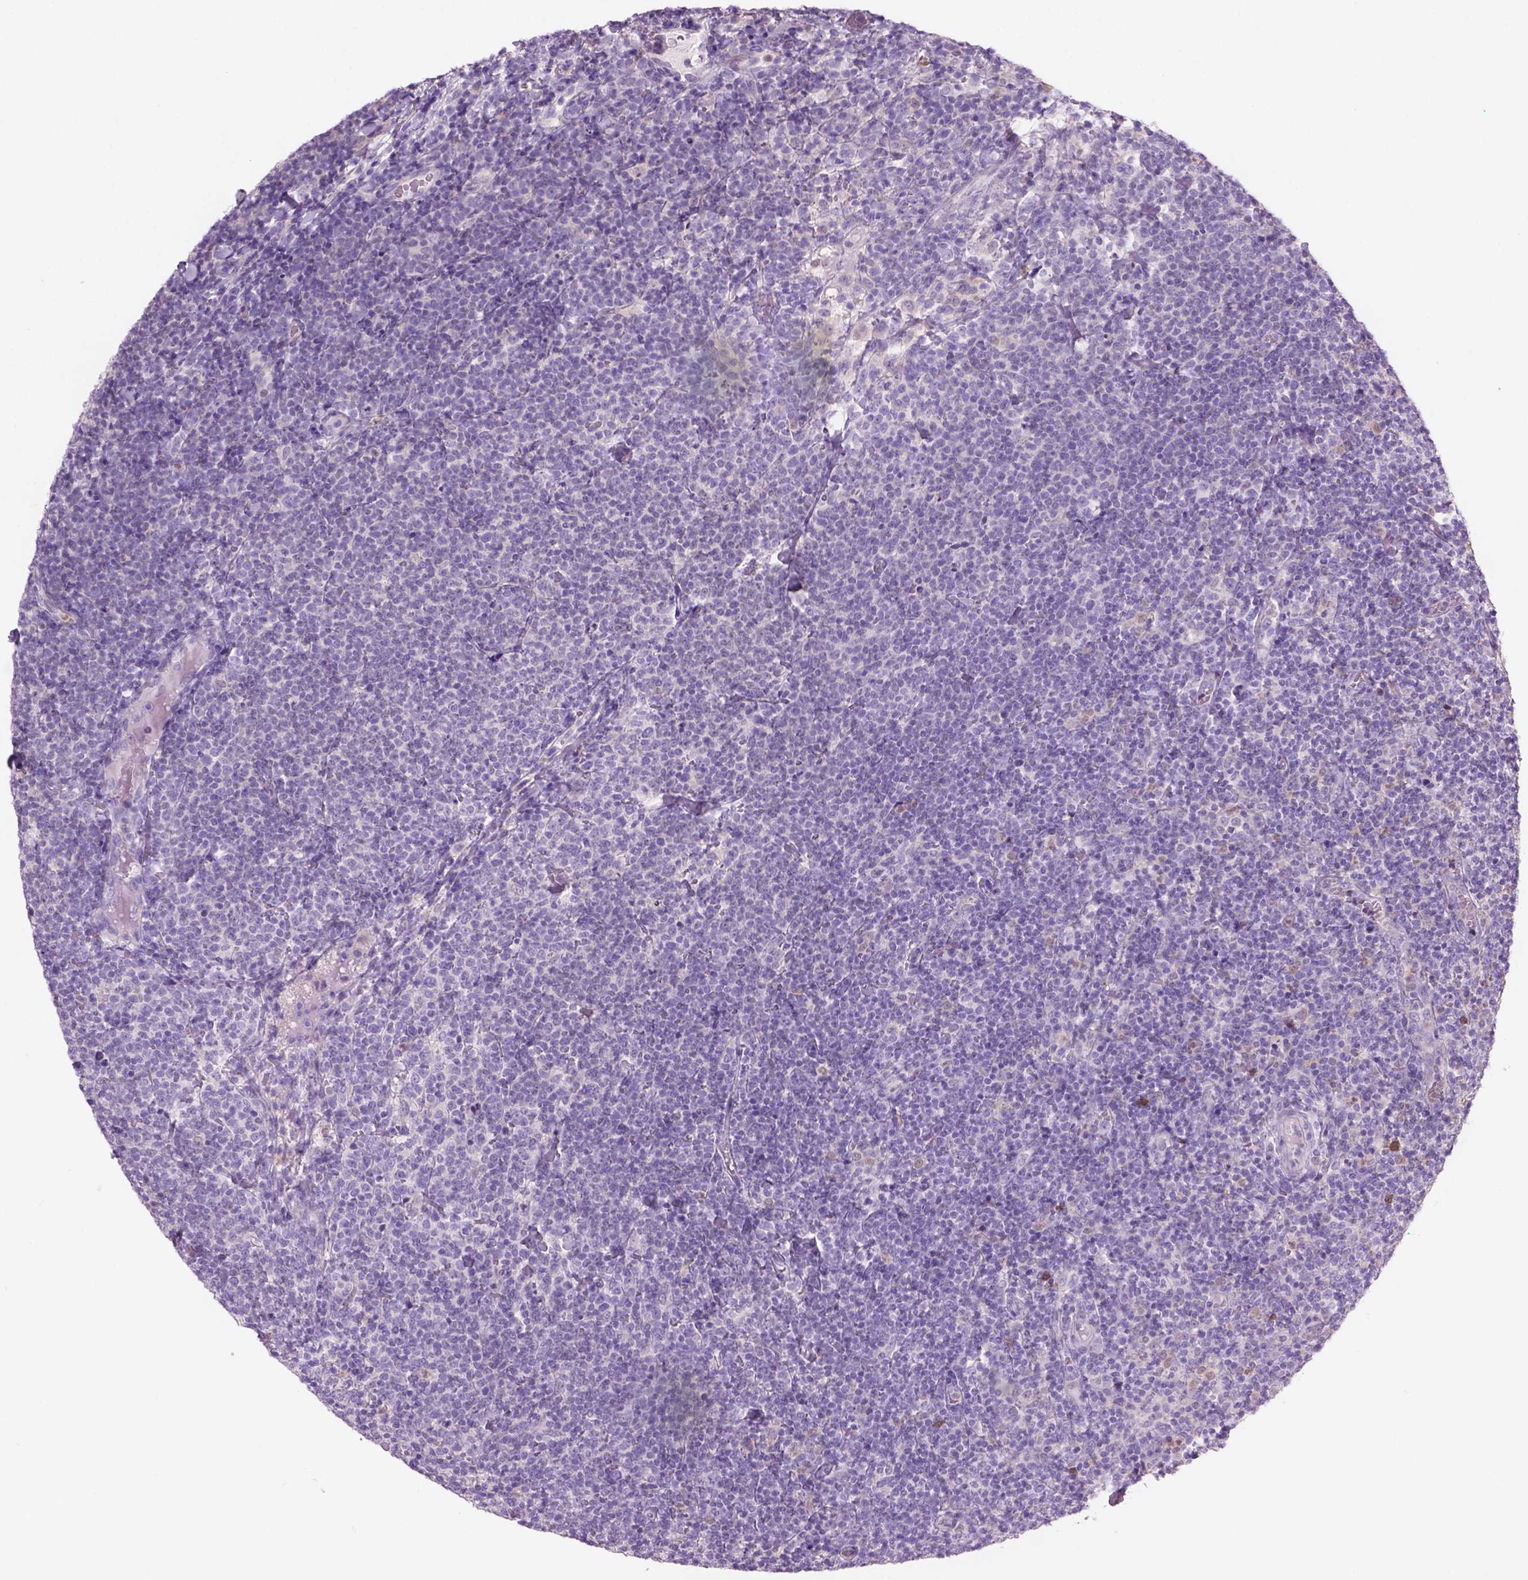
{"staining": {"intensity": "negative", "quantity": "none", "location": "none"}, "tissue": "lymphoma", "cell_type": "Tumor cells", "image_type": "cancer", "snomed": [{"axis": "morphology", "description": "Malignant lymphoma, non-Hodgkin's type, High grade"}, {"axis": "topography", "description": "Lymph node"}], "caption": "Histopathology image shows no significant protein expression in tumor cells of high-grade malignant lymphoma, non-Hodgkin's type.", "gene": "CD84", "patient": {"sex": "male", "age": 61}}